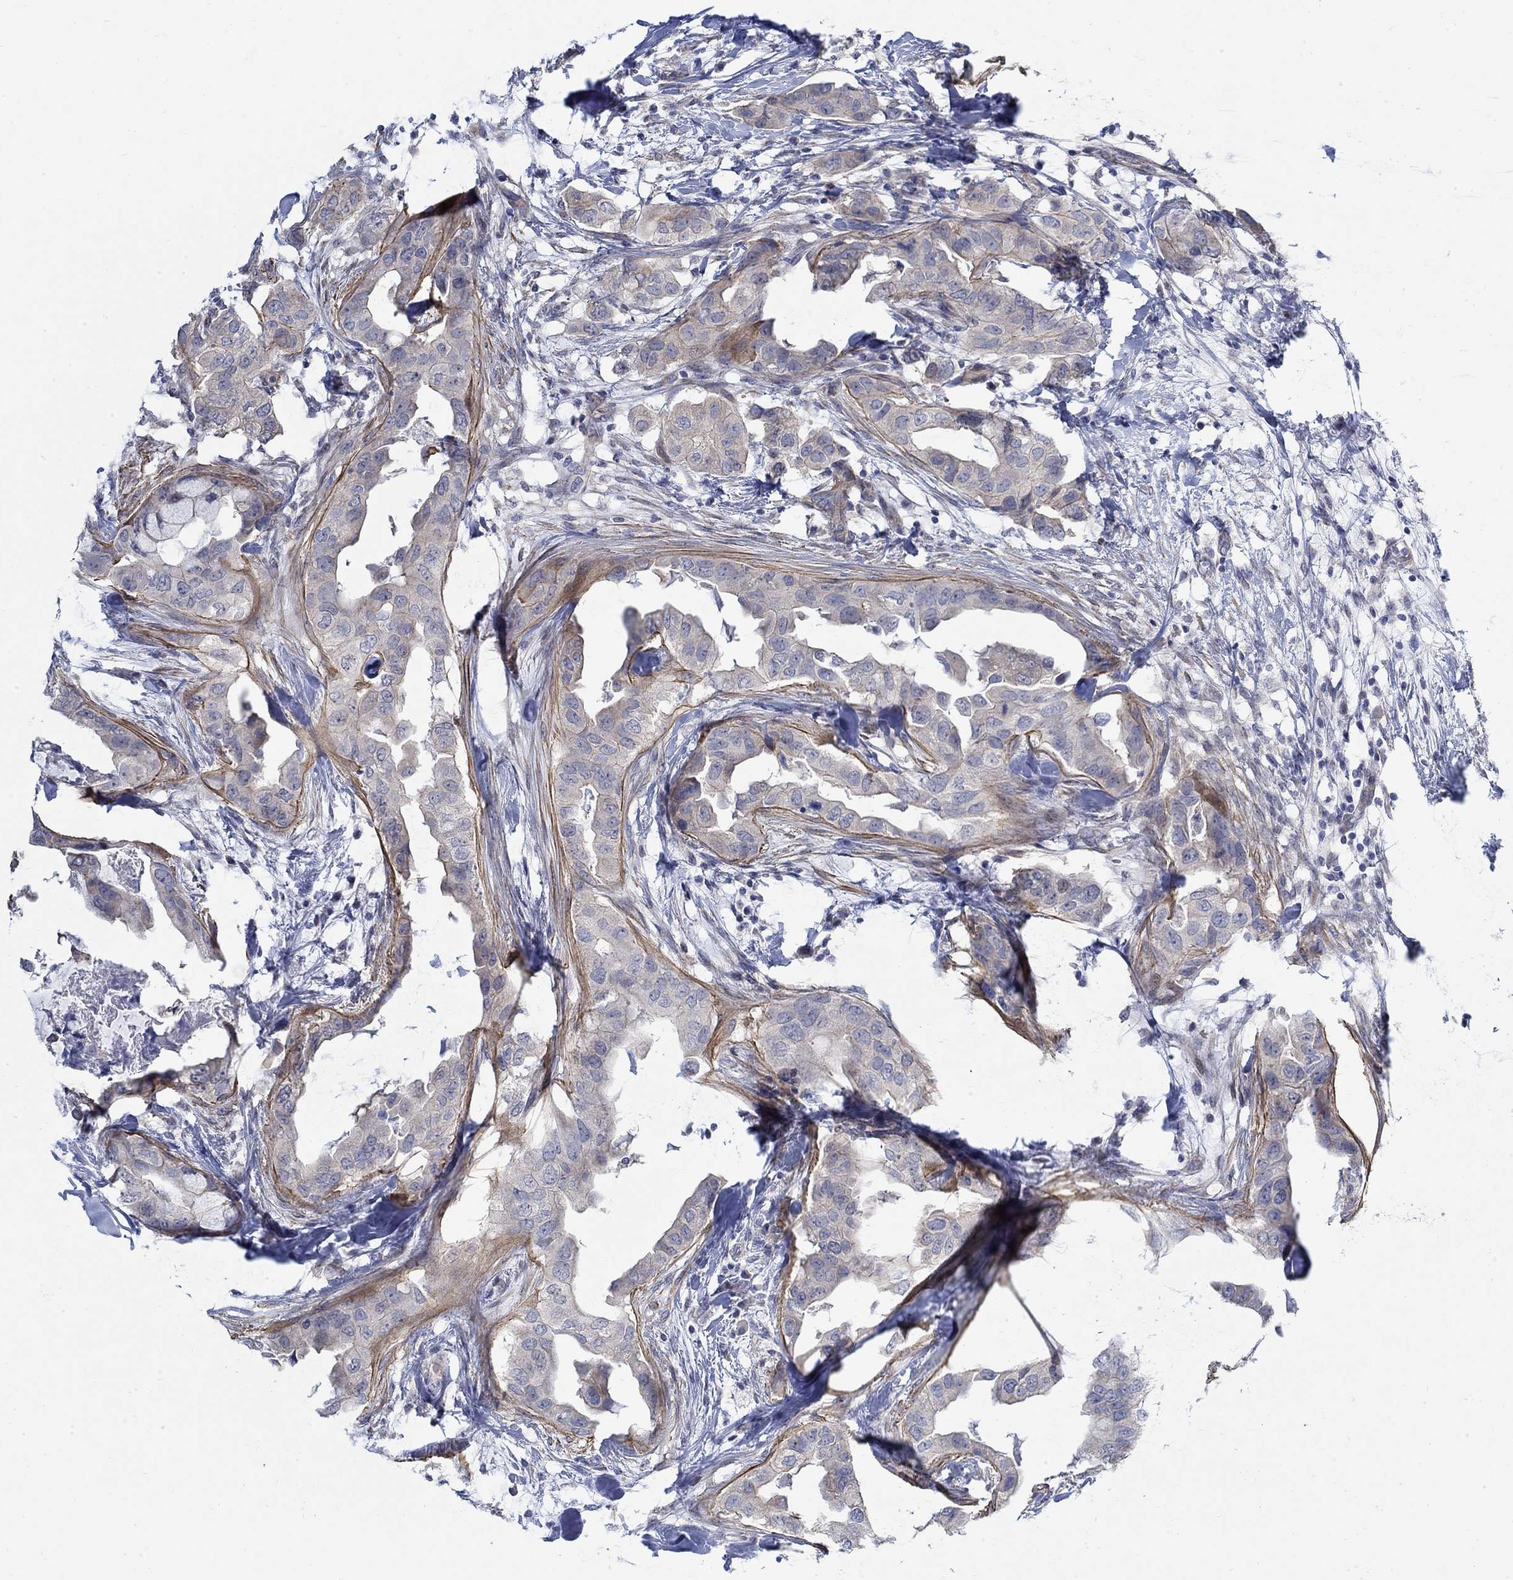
{"staining": {"intensity": "weak", "quantity": "25%-75%", "location": "cytoplasmic/membranous"}, "tissue": "breast cancer", "cell_type": "Tumor cells", "image_type": "cancer", "snomed": [{"axis": "morphology", "description": "Normal tissue, NOS"}, {"axis": "morphology", "description": "Duct carcinoma"}, {"axis": "topography", "description": "Breast"}], "caption": "A brown stain labels weak cytoplasmic/membranous staining of a protein in breast cancer tumor cells. Nuclei are stained in blue.", "gene": "SCN7A", "patient": {"sex": "female", "age": 40}}